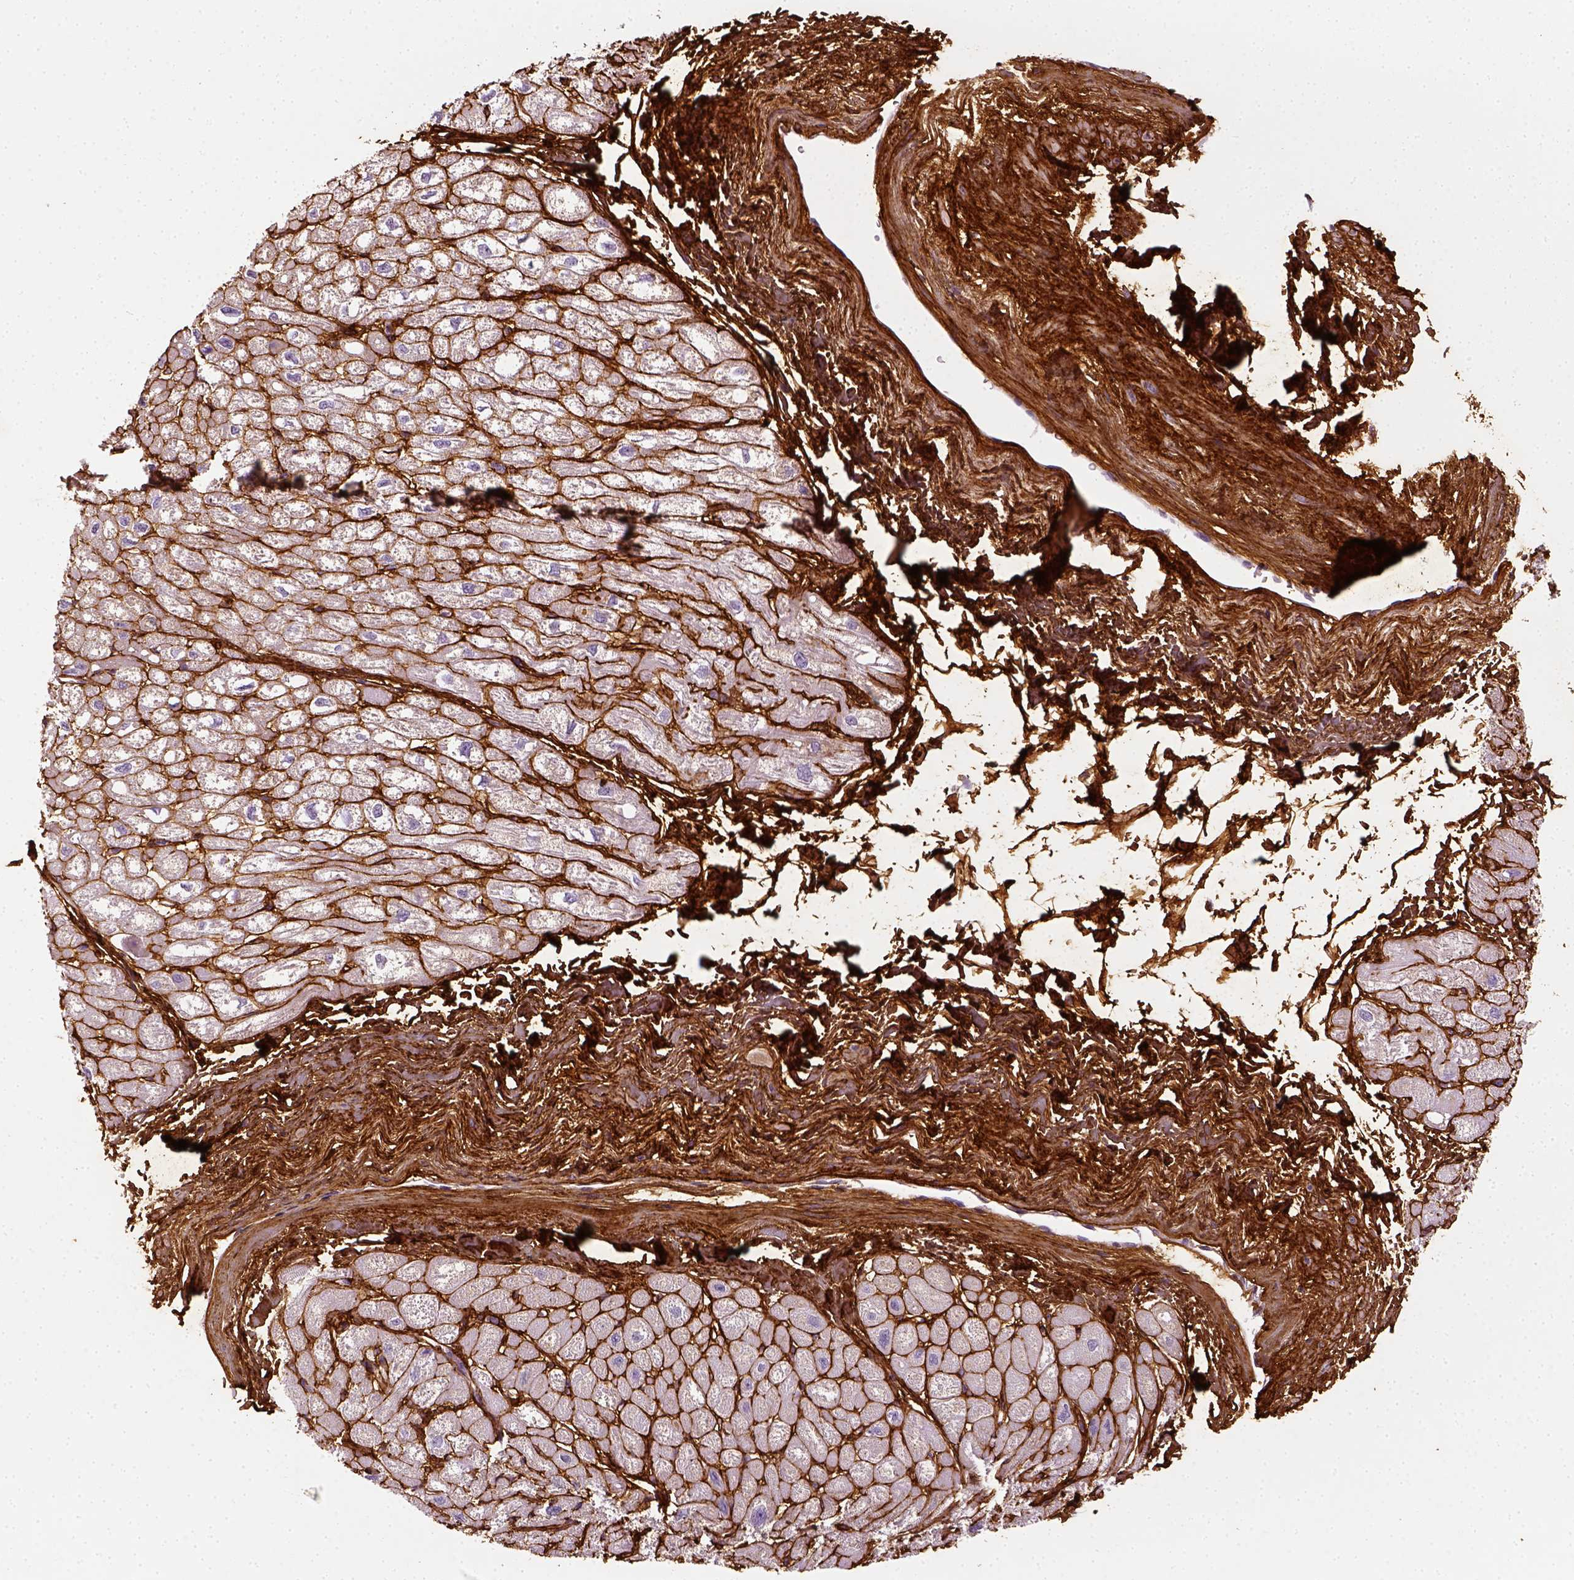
{"staining": {"intensity": "negative", "quantity": "none", "location": "none"}, "tissue": "heart muscle", "cell_type": "Cardiomyocytes", "image_type": "normal", "snomed": [{"axis": "morphology", "description": "Normal tissue, NOS"}, {"axis": "topography", "description": "Heart"}], "caption": "Heart muscle stained for a protein using immunohistochemistry demonstrates no staining cardiomyocytes.", "gene": "COL6A2", "patient": {"sex": "female", "age": 69}}